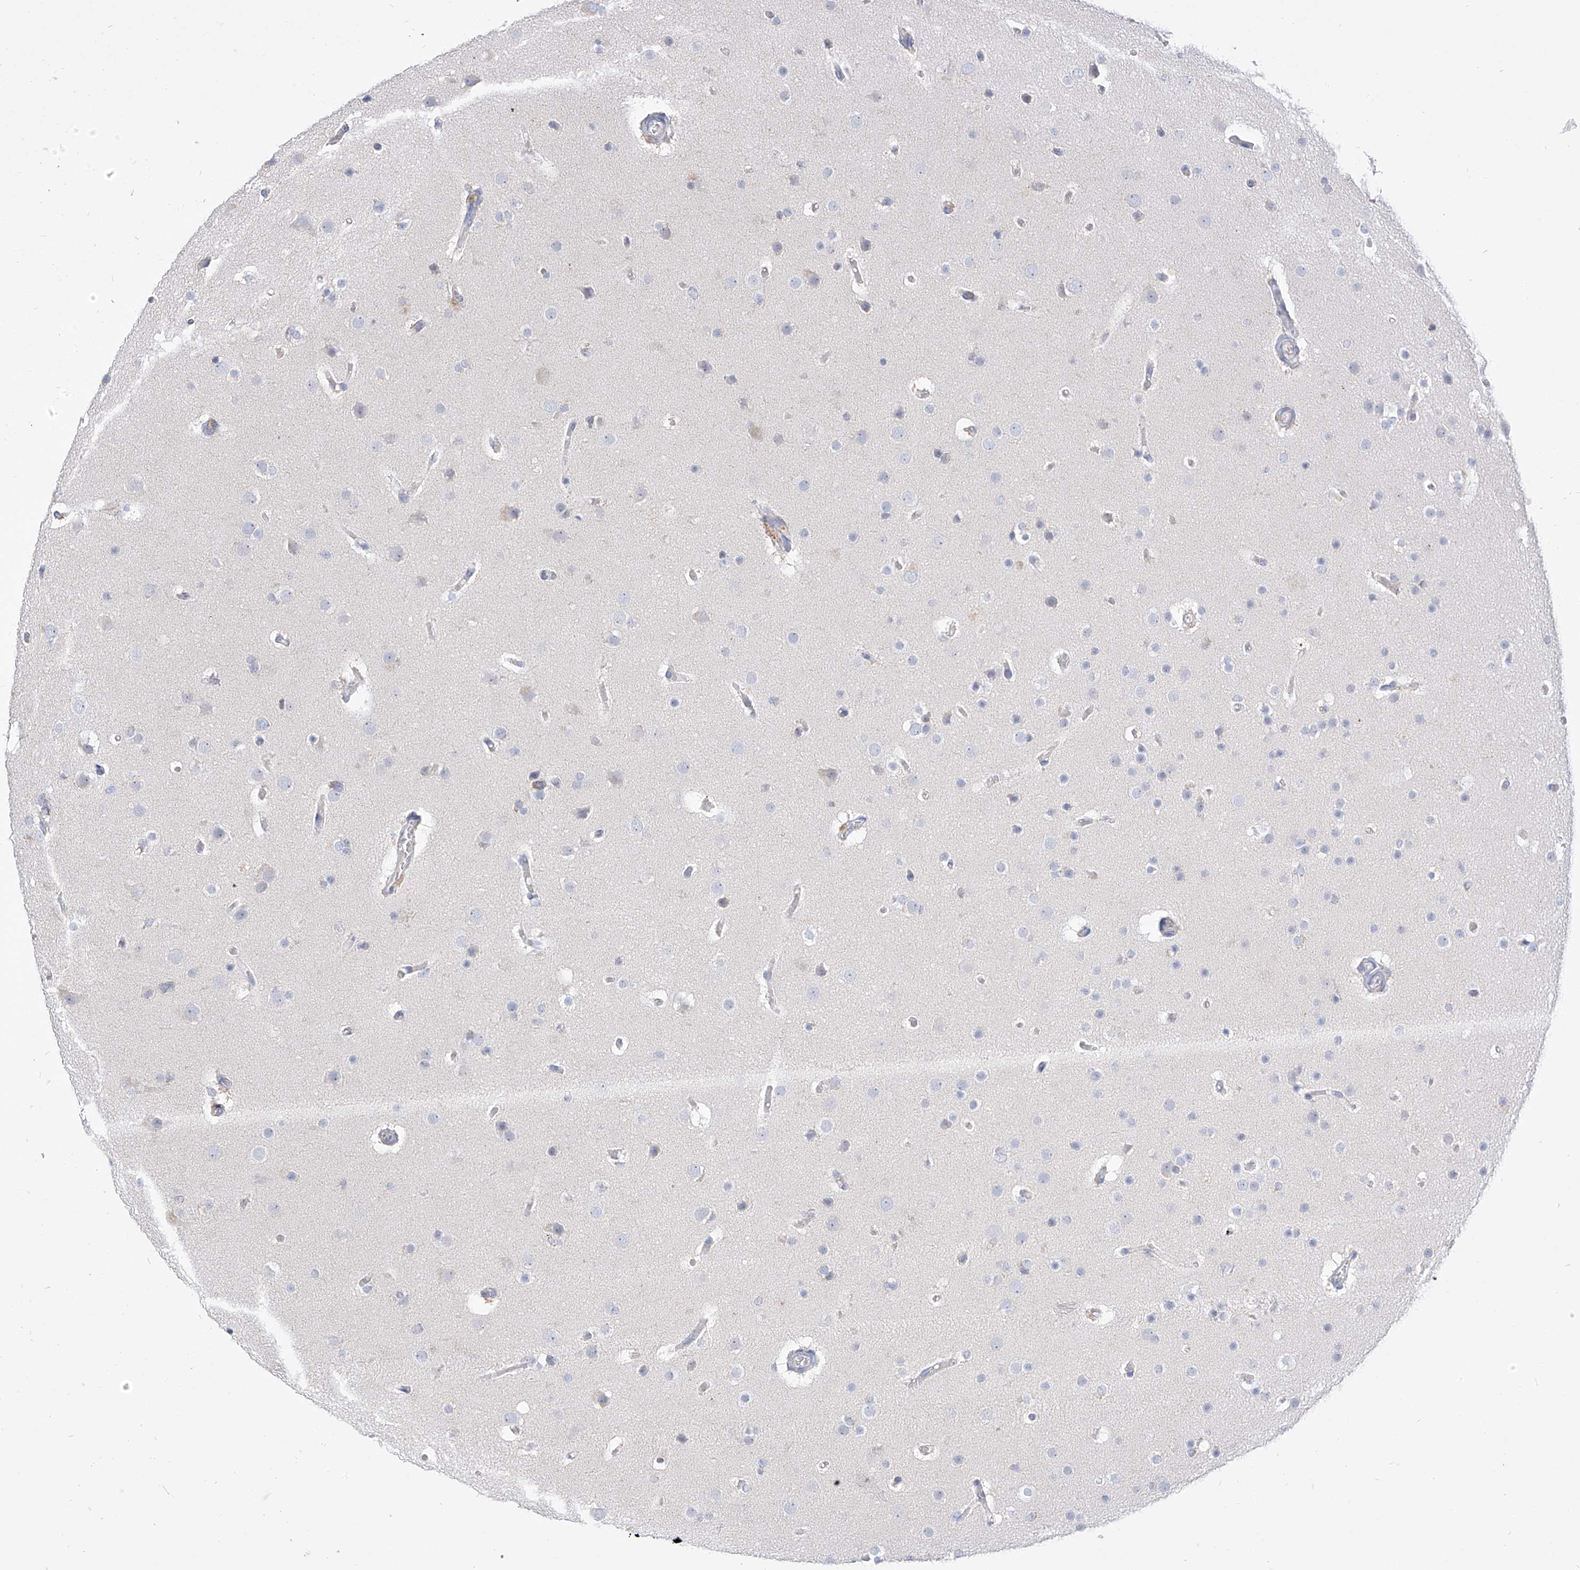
{"staining": {"intensity": "negative", "quantity": "none", "location": "none"}, "tissue": "glioma", "cell_type": "Tumor cells", "image_type": "cancer", "snomed": [{"axis": "morphology", "description": "Glioma, malignant, High grade"}, {"axis": "topography", "description": "Cerebral cortex"}], "caption": "A photomicrograph of human malignant glioma (high-grade) is negative for staining in tumor cells.", "gene": "RASA2", "patient": {"sex": "female", "age": 36}}